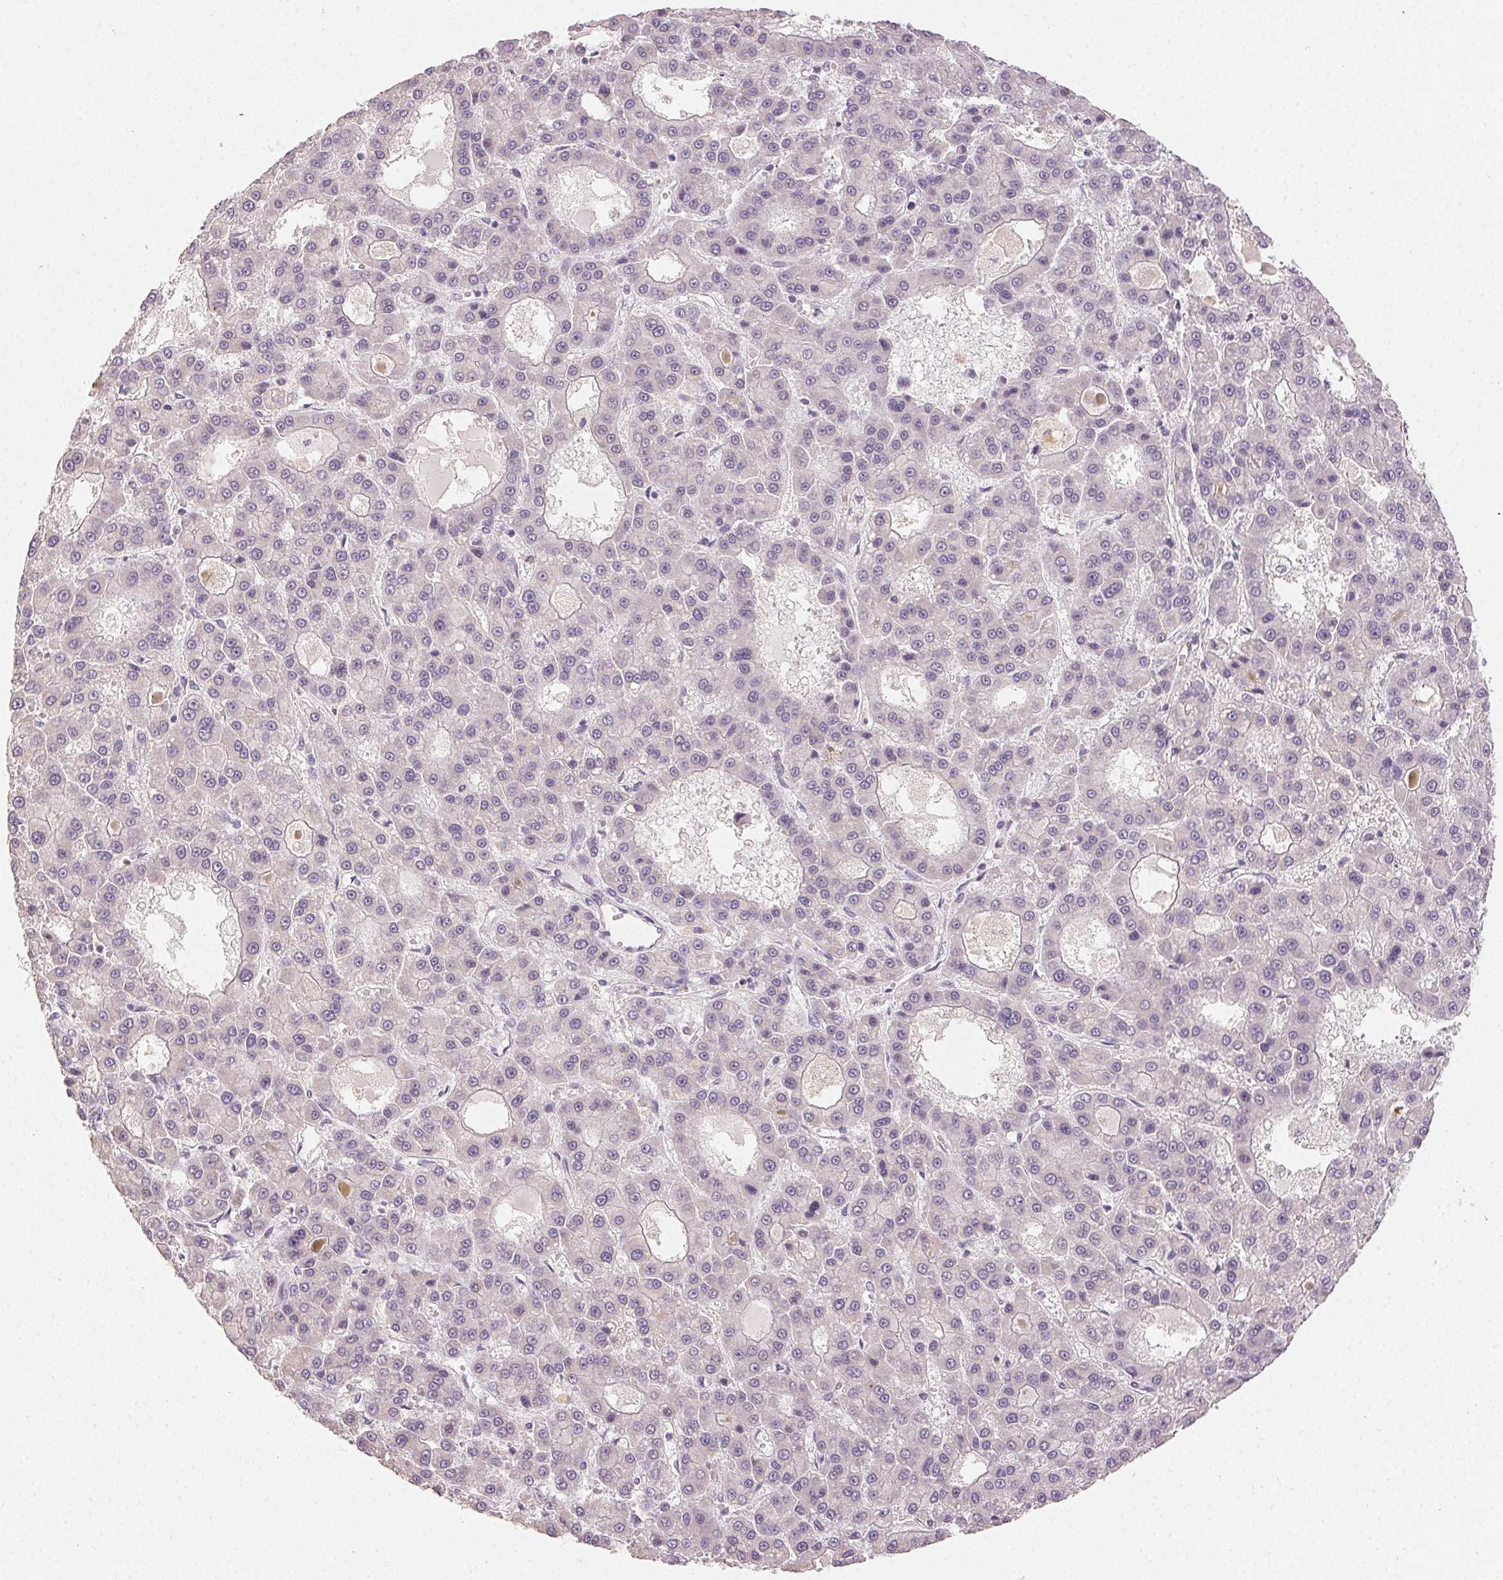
{"staining": {"intensity": "negative", "quantity": "none", "location": "none"}, "tissue": "liver cancer", "cell_type": "Tumor cells", "image_type": "cancer", "snomed": [{"axis": "morphology", "description": "Carcinoma, Hepatocellular, NOS"}, {"axis": "topography", "description": "Liver"}], "caption": "Histopathology image shows no significant protein positivity in tumor cells of liver cancer (hepatocellular carcinoma). Nuclei are stained in blue.", "gene": "LVRN", "patient": {"sex": "male", "age": 70}}